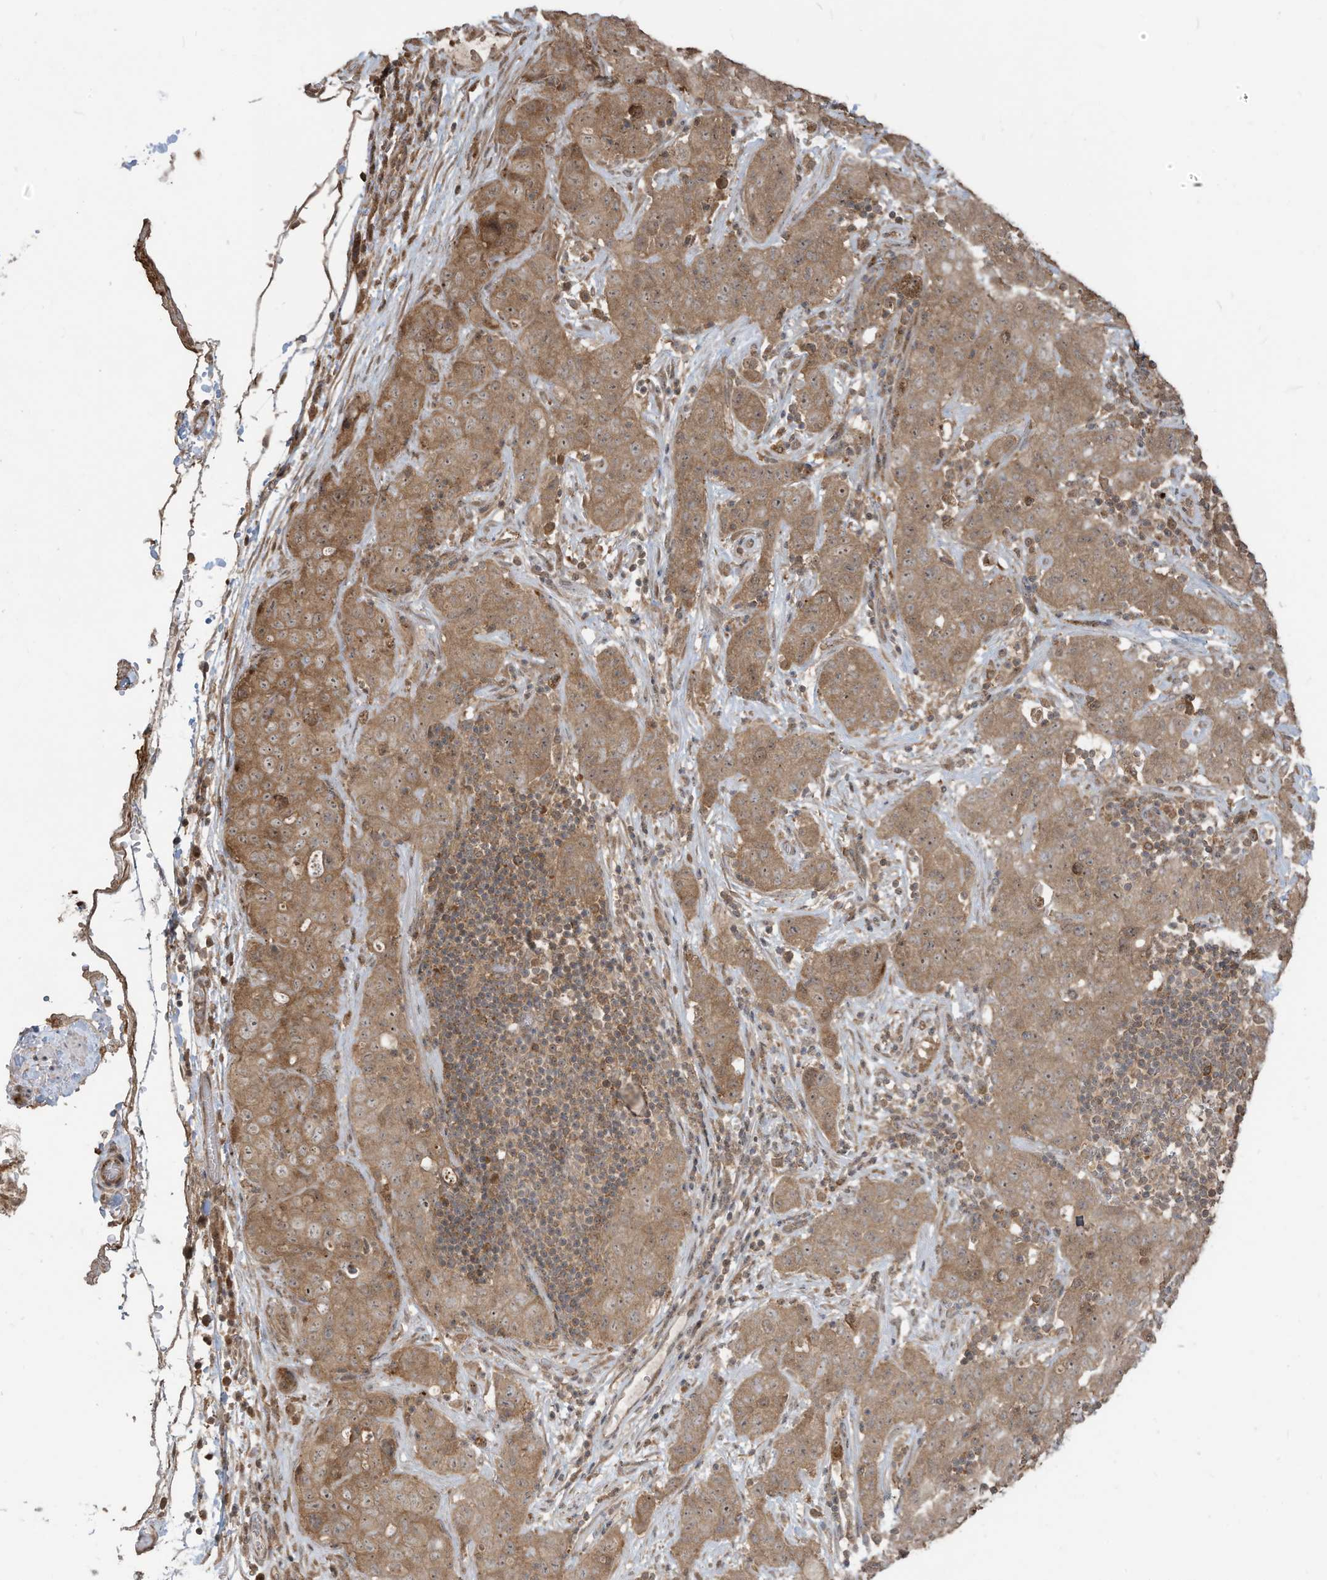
{"staining": {"intensity": "moderate", "quantity": ">75%", "location": "cytoplasmic/membranous,nuclear"}, "tissue": "stomach cancer", "cell_type": "Tumor cells", "image_type": "cancer", "snomed": [{"axis": "morphology", "description": "Normal tissue, NOS"}, {"axis": "morphology", "description": "Adenocarcinoma, NOS"}, {"axis": "topography", "description": "Lymph node"}, {"axis": "topography", "description": "Stomach"}], "caption": "Approximately >75% of tumor cells in human adenocarcinoma (stomach) reveal moderate cytoplasmic/membranous and nuclear protein positivity as visualized by brown immunohistochemical staining.", "gene": "CARF", "patient": {"sex": "male", "age": 48}}